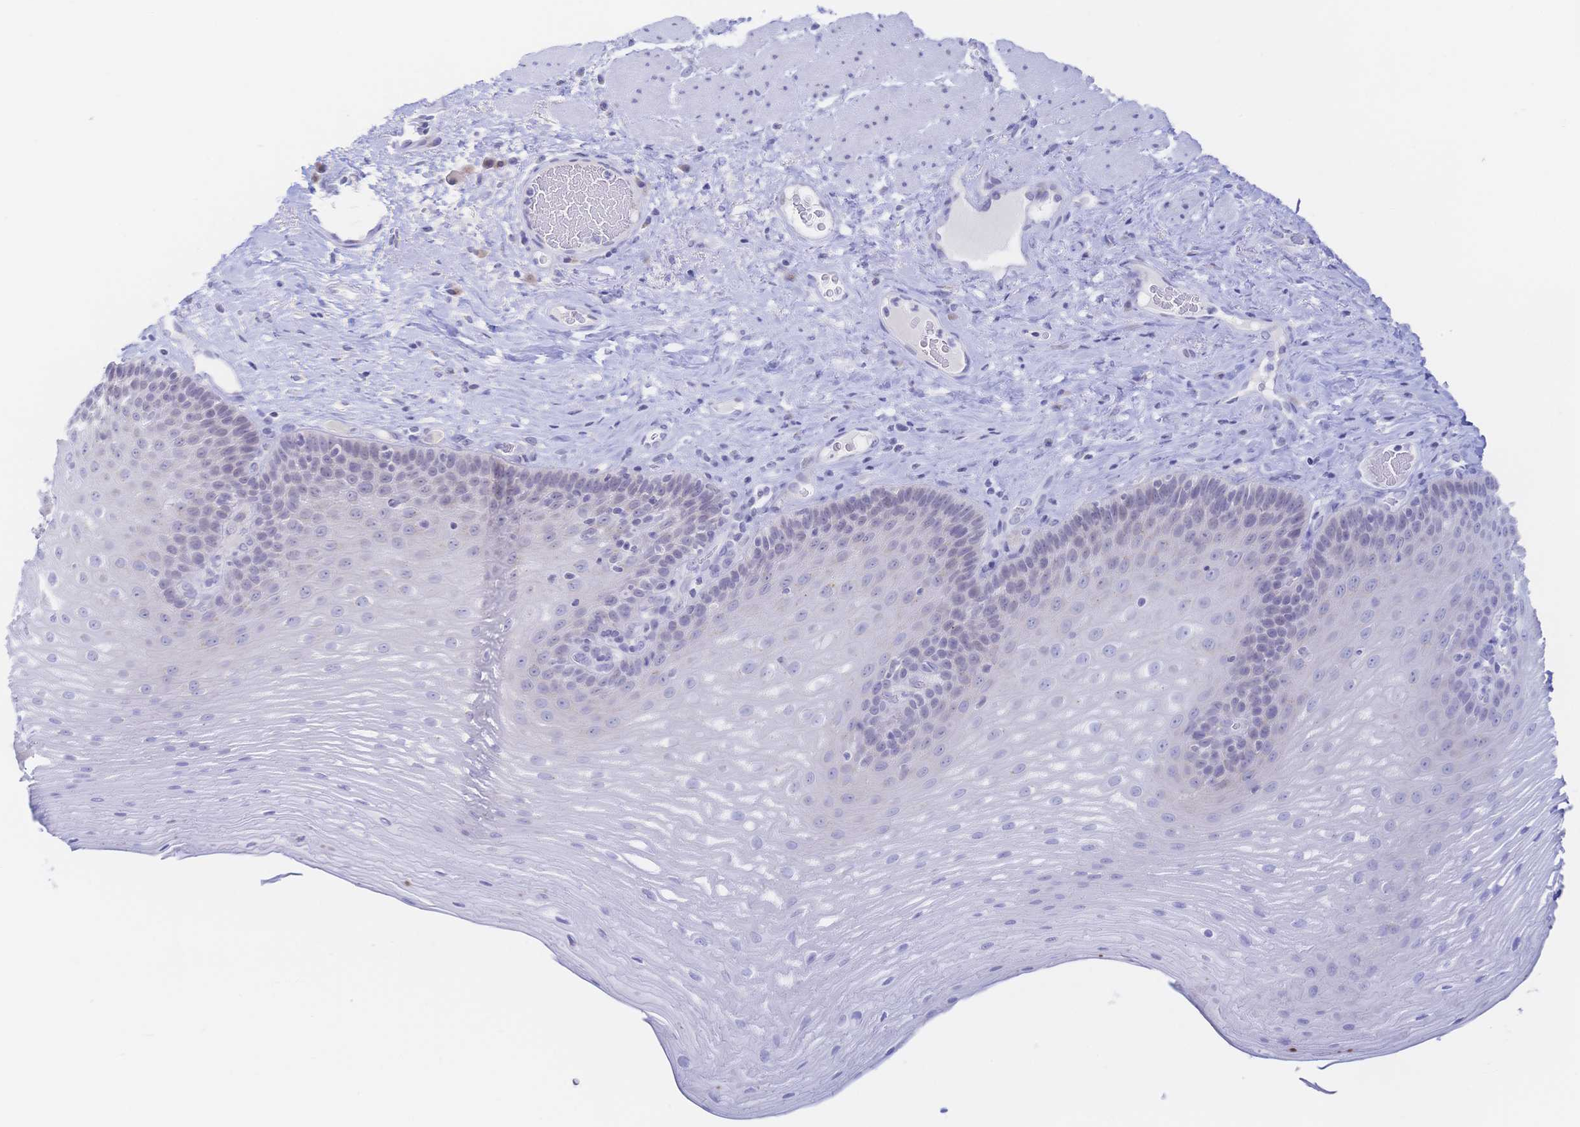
{"staining": {"intensity": "negative", "quantity": "none", "location": "none"}, "tissue": "esophagus", "cell_type": "Squamous epithelial cells", "image_type": "normal", "snomed": [{"axis": "morphology", "description": "Normal tissue, NOS"}, {"axis": "topography", "description": "Esophagus"}], "caption": "This is an IHC photomicrograph of unremarkable esophagus. There is no staining in squamous epithelial cells.", "gene": "SIAH3", "patient": {"sex": "male", "age": 62}}